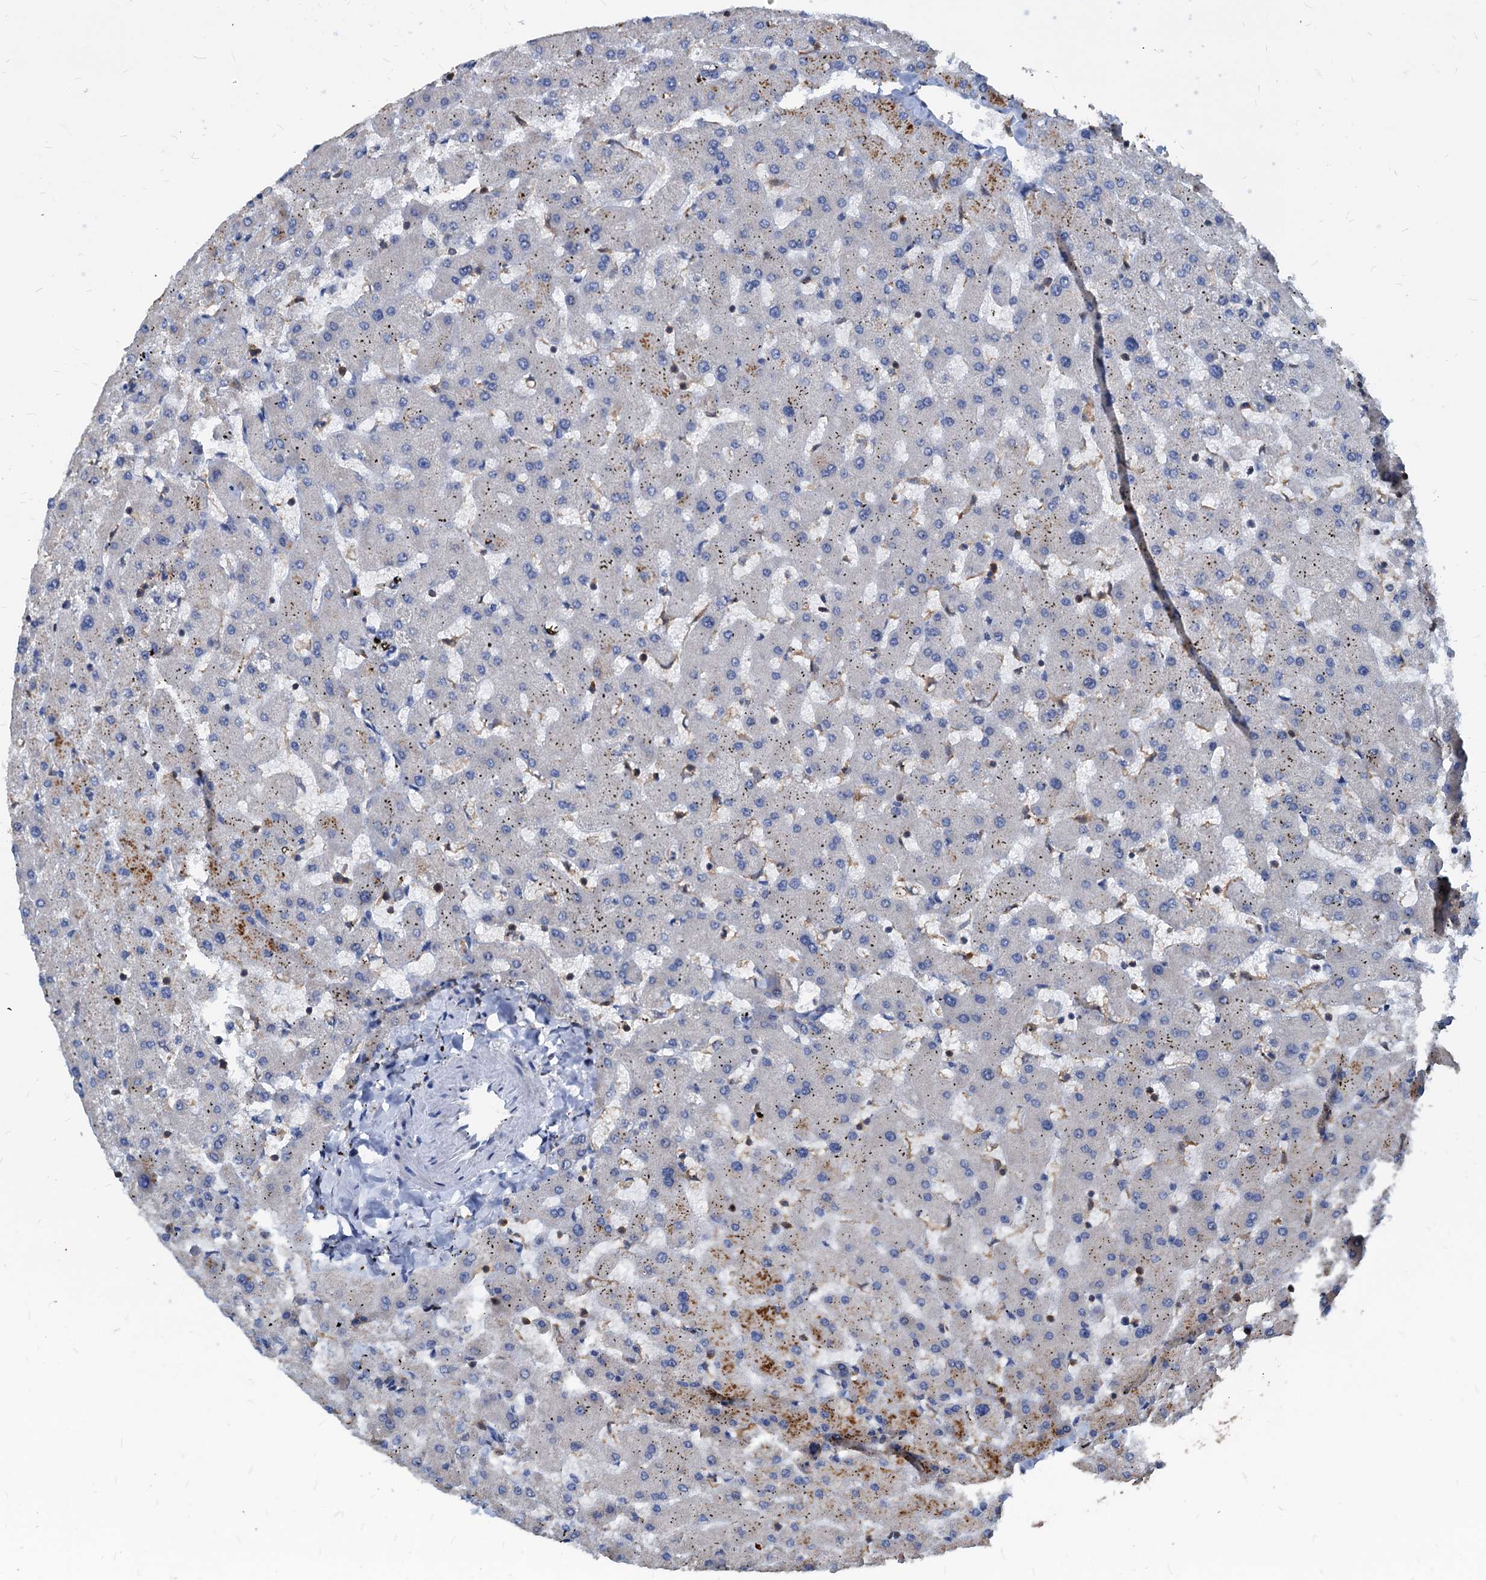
{"staining": {"intensity": "negative", "quantity": "none", "location": "none"}, "tissue": "liver", "cell_type": "Cholangiocytes", "image_type": "normal", "snomed": [{"axis": "morphology", "description": "Normal tissue, NOS"}, {"axis": "topography", "description": "Liver"}], "caption": "High magnification brightfield microscopy of unremarkable liver stained with DAB (3,3'-diaminobenzidine) (brown) and counterstained with hematoxylin (blue): cholangiocytes show no significant expression. (DAB IHC, high magnification).", "gene": "LCP2", "patient": {"sex": "female", "age": 63}}